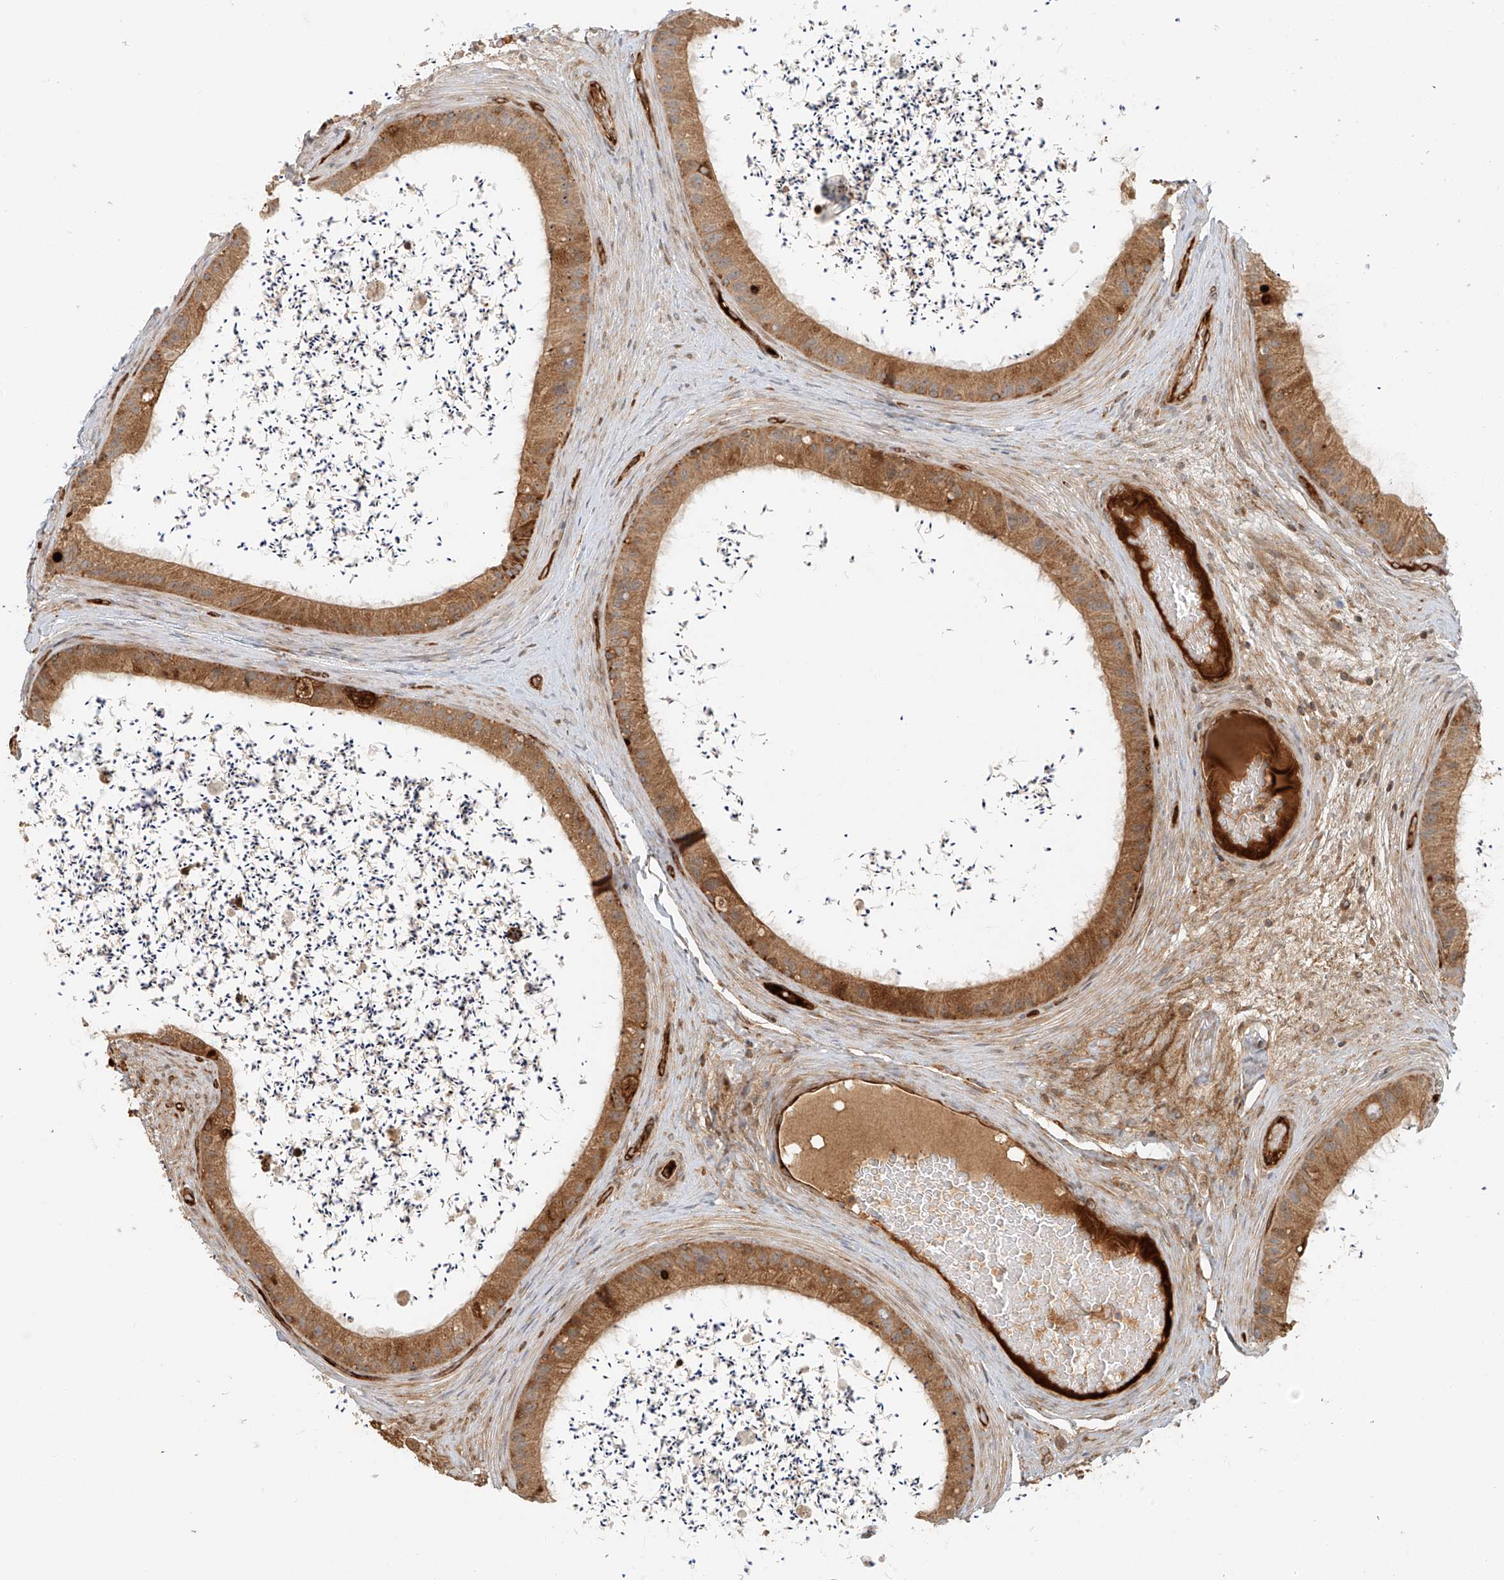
{"staining": {"intensity": "moderate", "quantity": "25%-75%", "location": "cytoplasmic/membranous"}, "tissue": "epididymis", "cell_type": "Glandular cells", "image_type": "normal", "snomed": [{"axis": "morphology", "description": "Normal tissue, NOS"}, {"axis": "topography", "description": "Epididymis, spermatic cord, NOS"}], "caption": "The photomicrograph shows staining of unremarkable epididymis, revealing moderate cytoplasmic/membranous protein positivity (brown color) within glandular cells. Nuclei are stained in blue.", "gene": "MIPEP", "patient": {"sex": "male", "age": 50}}